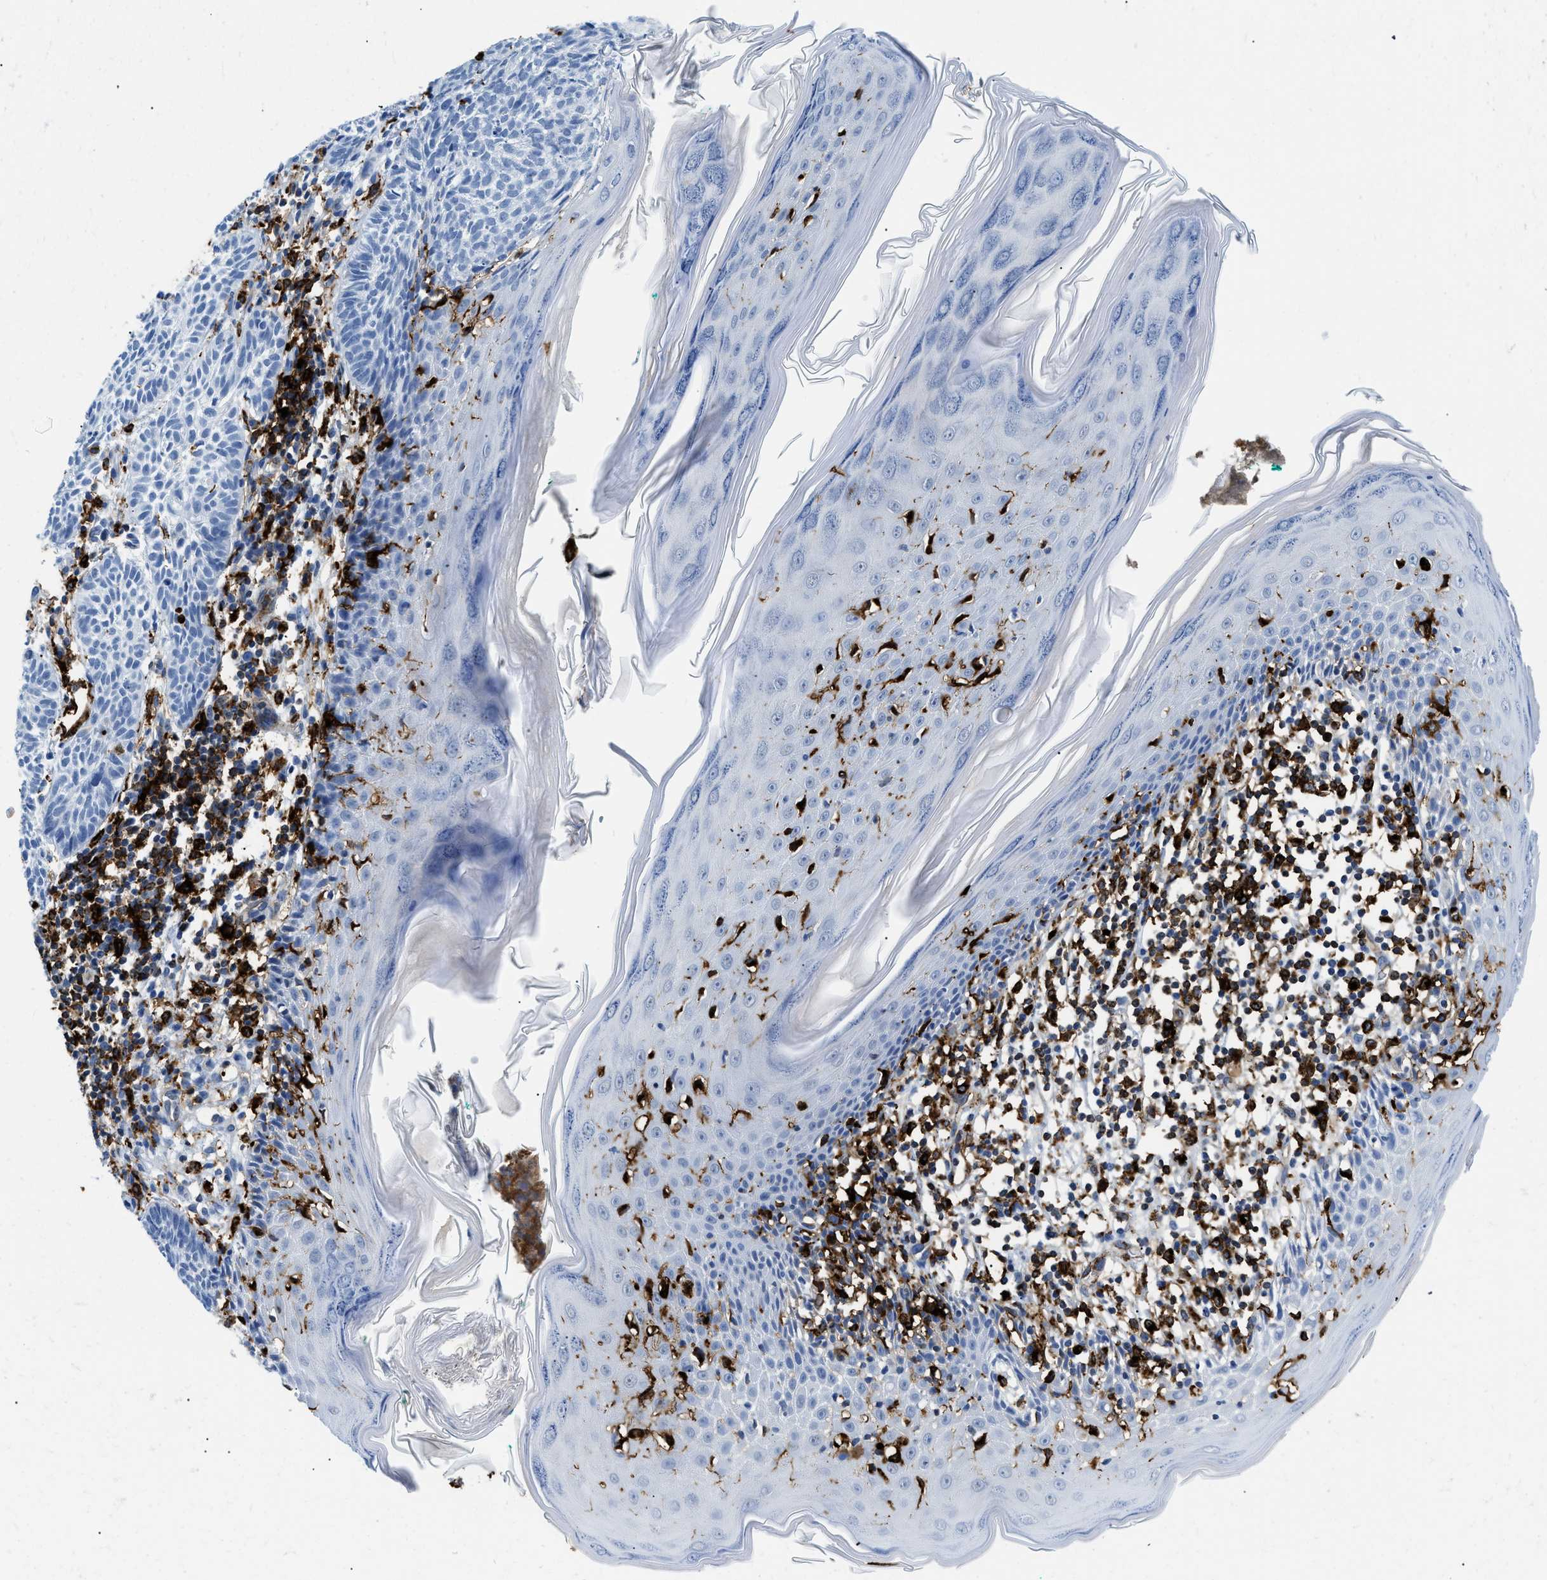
{"staining": {"intensity": "negative", "quantity": "none", "location": "none"}, "tissue": "skin cancer", "cell_type": "Tumor cells", "image_type": "cancer", "snomed": [{"axis": "morphology", "description": "Basal cell carcinoma"}, {"axis": "topography", "description": "Skin"}], "caption": "Micrograph shows no protein staining in tumor cells of skin basal cell carcinoma tissue.", "gene": "CD226", "patient": {"sex": "male", "age": 60}}